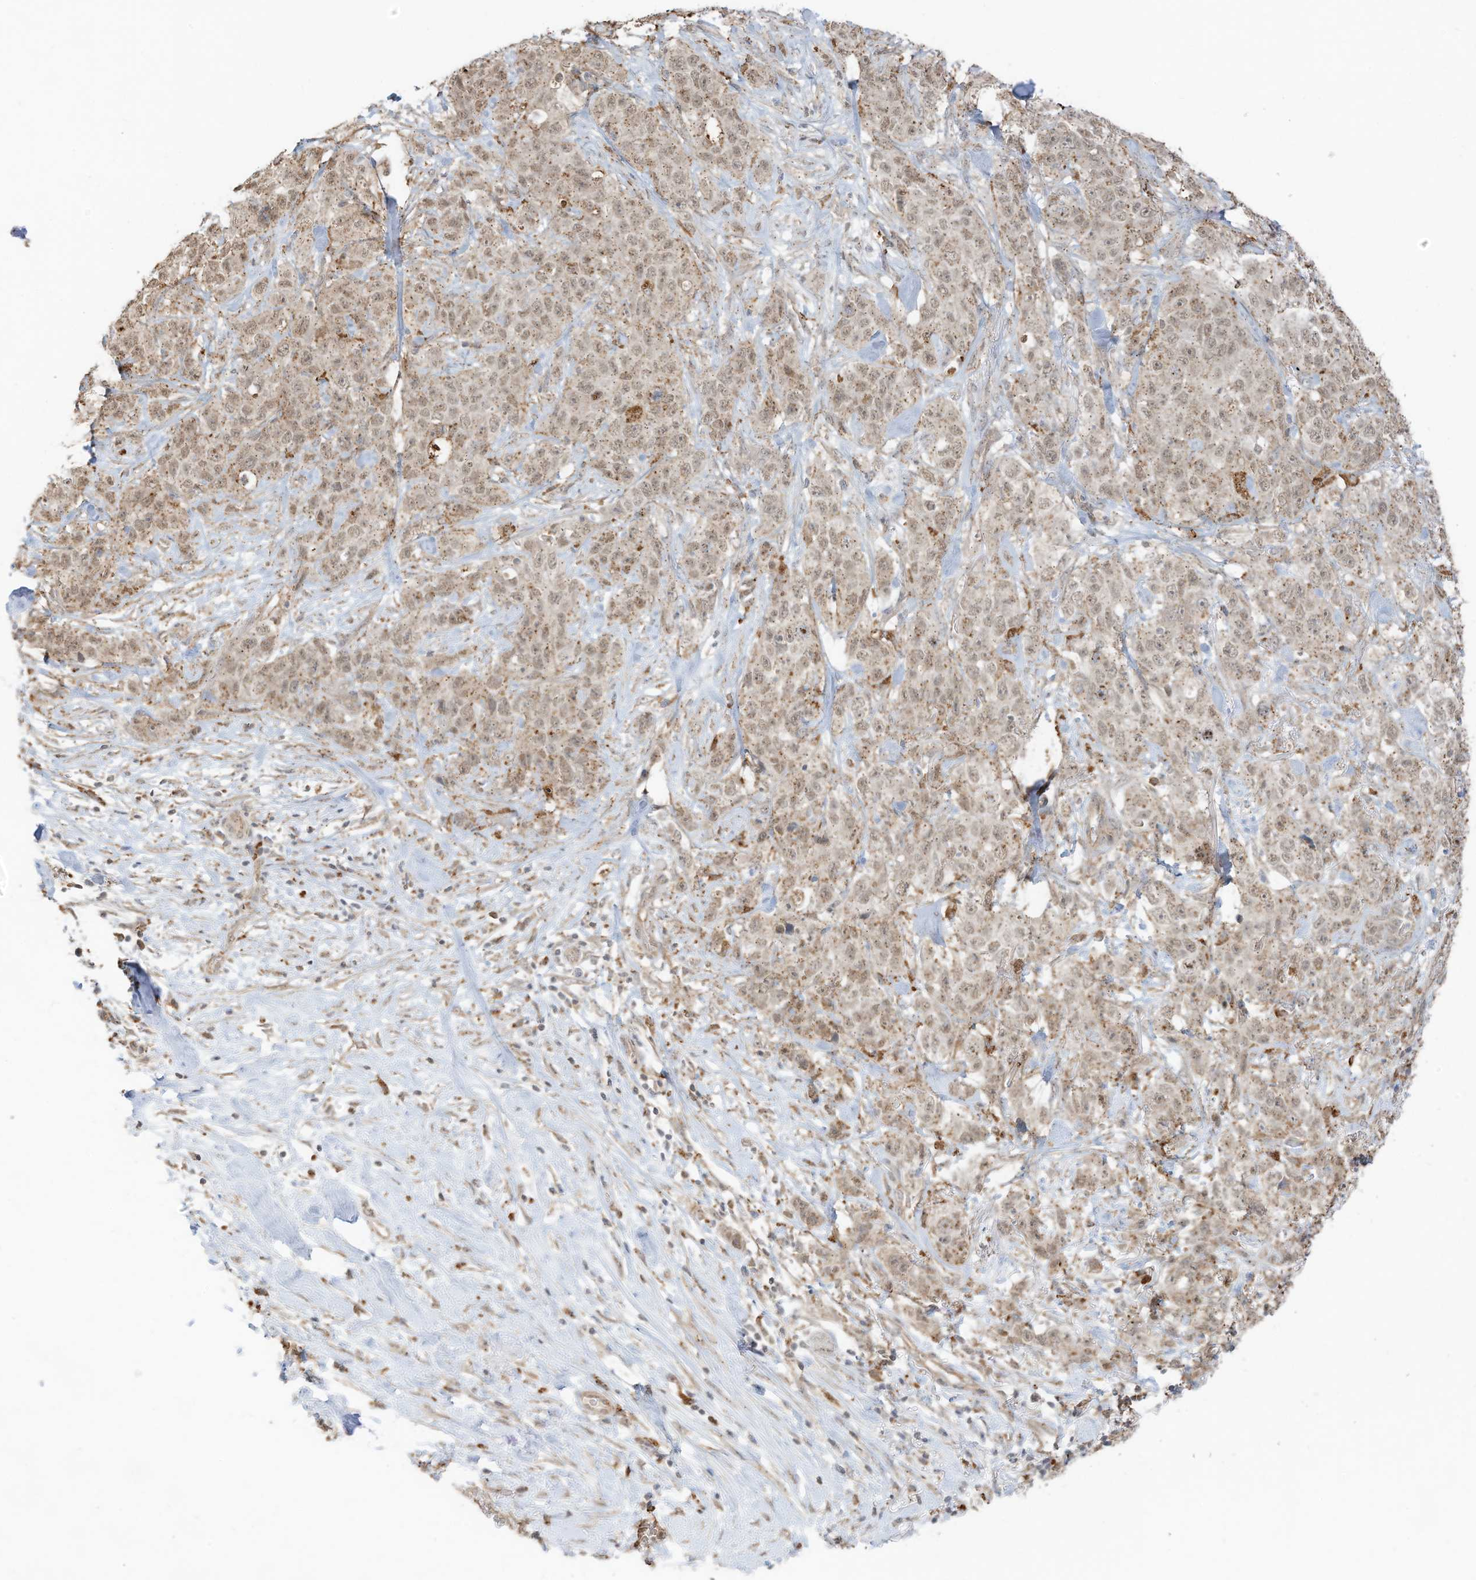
{"staining": {"intensity": "moderate", "quantity": "25%-75%", "location": "cytoplasmic/membranous"}, "tissue": "stomach cancer", "cell_type": "Tumor cells", "image_type": "cancer", "snomed": [{"axis": "morphology", "description": "Adenocarcinoma, NOS"}, {"axis": "topography", "description": "Stomach"}], "caption": "High-power microscopy captured an IHC photomicrograph of stomach adenocarcinoma, revealing moderate cytoplasmic/membranous staining in approximately 25%-75% of tumor cells. Immunohistochemistry (ihc) stains the protein of interest in brown and the nuclei are stained blue.", "gene": "N4BP3", "patient": {"sex": "male", "age": 48}}